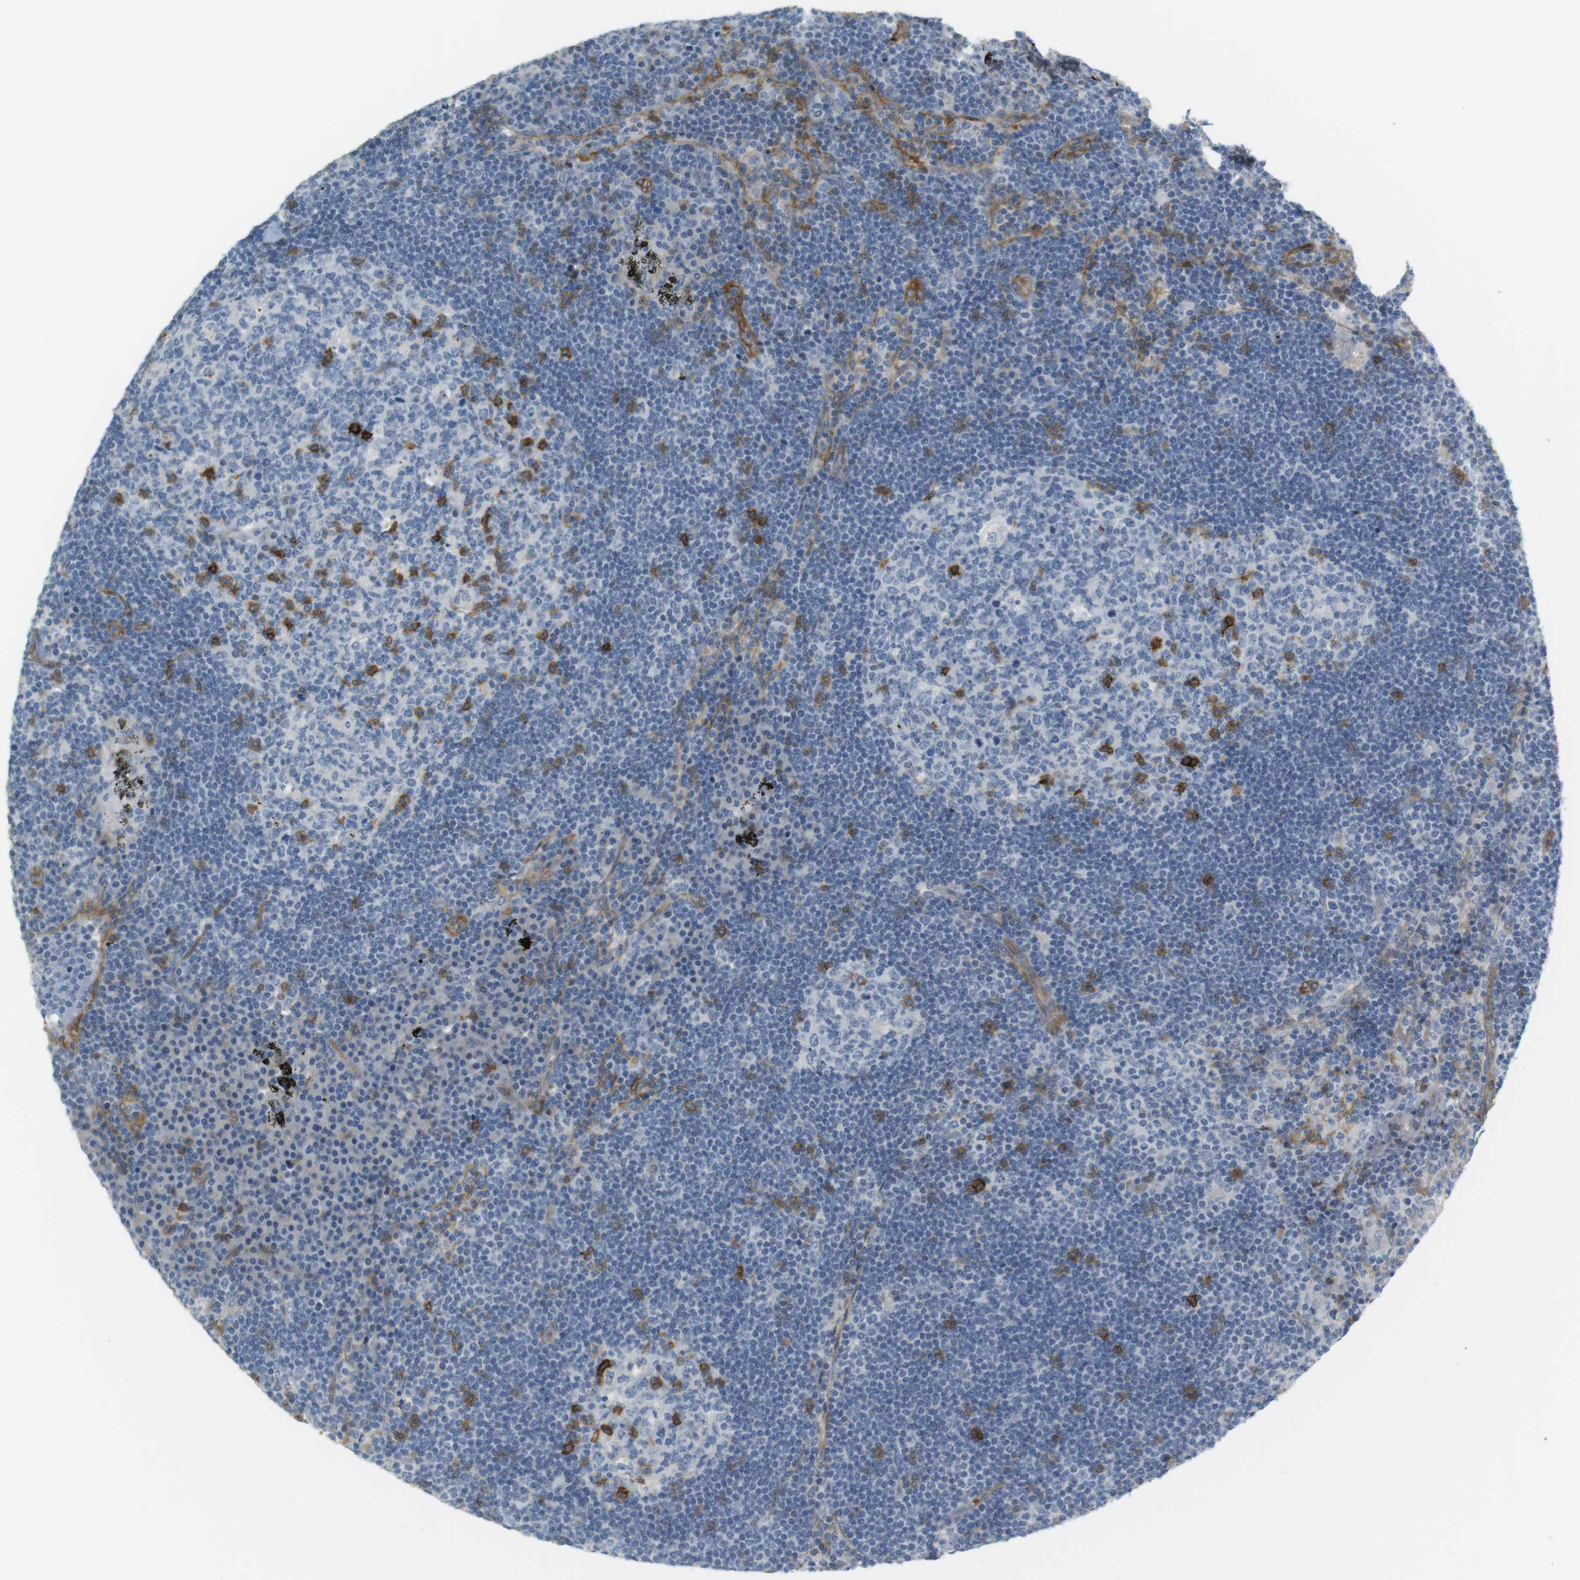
{"staining": {"intensity": "strong", "quantity": "<25%", "location": "cytoplasmic/membranous"}, "tissue": "lymph node", "cell_type": "Germinal center cells", "image_type": "normal", "snomed": [{"axis": "morphology", "description": "Normal tissue, NOS"}, {"axis": "morphology", "description": "Squamous cell carcinoma, metastatic, NOS"}, {"axis": "topography", "description": "Lymph node"}], "caption": "DAB (3,3'-diaminobenzidine) immunohistochemical staining of benign human lymph node reveals strong cytoplasmic/membranous protein positivity in about <25% of germinal center cells. The protein is shown in brown color, while the nuclei are stained blue.", "gene": "F2R", "patient": {"sex": "female", "age": 53}}